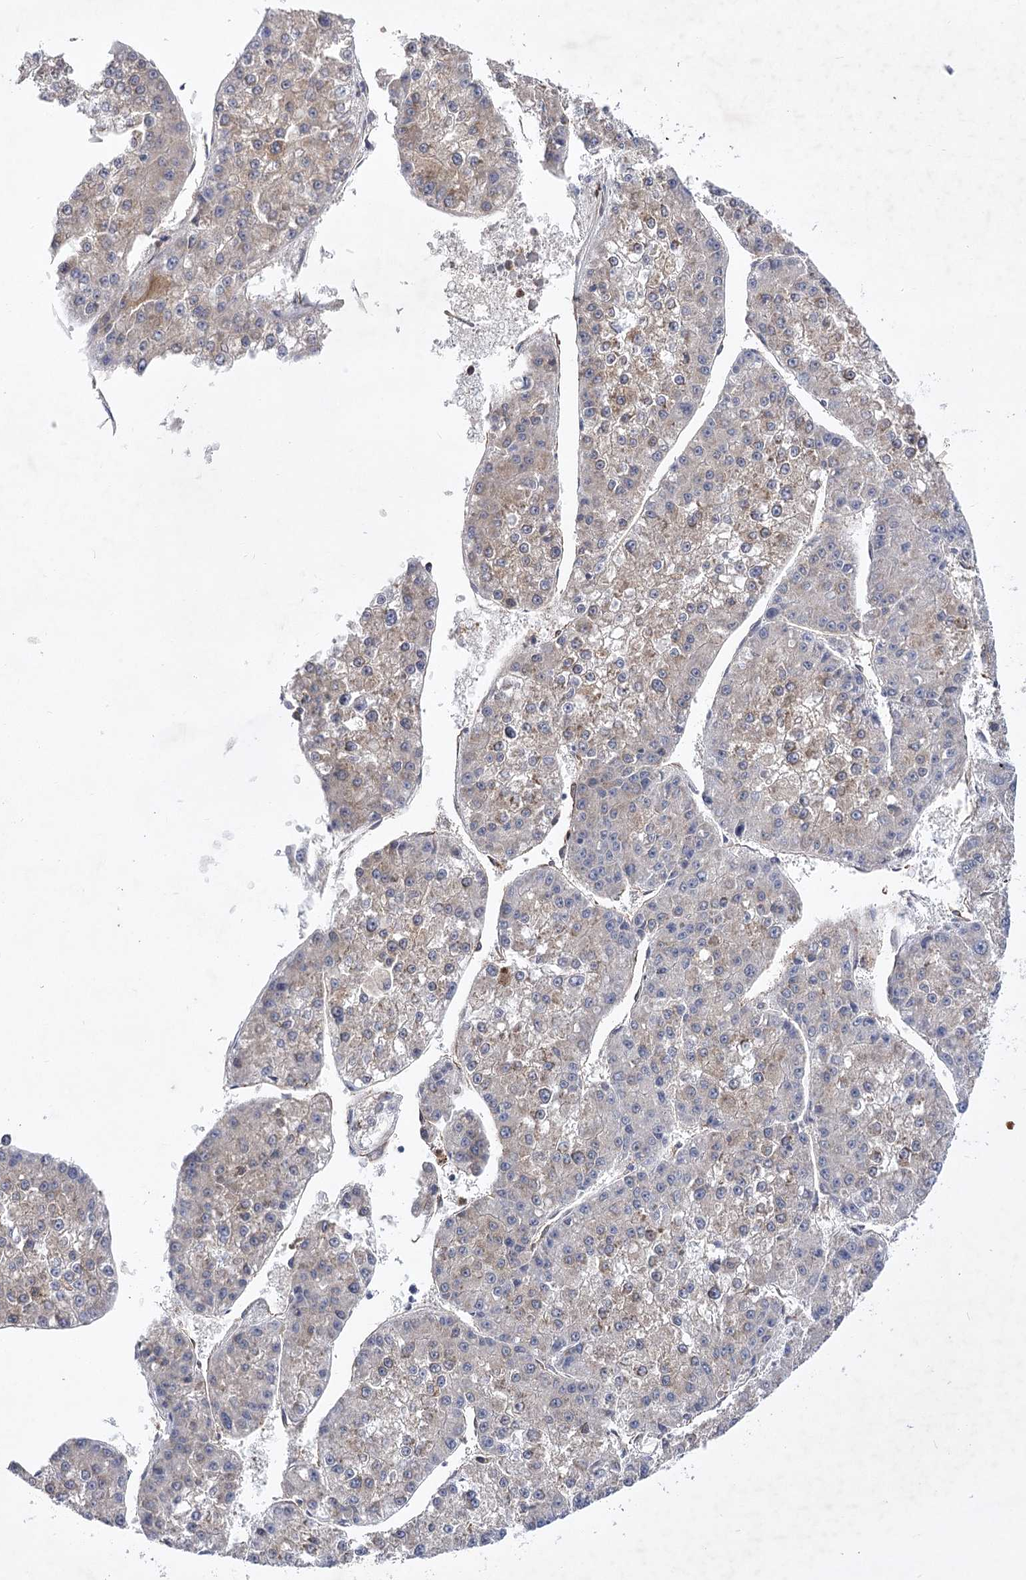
{"staining": {"intensity": "weak", "quantity": "<25%", "location": "cytoplasmic/membranous"}, "tissue": "liver cancer", "cell_type": "Tumor cells", "image_type": "cancer", "snomed": [{"axis": "morphology", "description": "Carcinoma, Hepatocellular, NOS"}, {"axis": "topography", "description": "Liver"}], "caption": "Tumor cells are negative for protein expression in human liver hepatocellular carcinoma.", "gene": "ARHGAP31", "patient": {"sex": "female", "age": 73}}